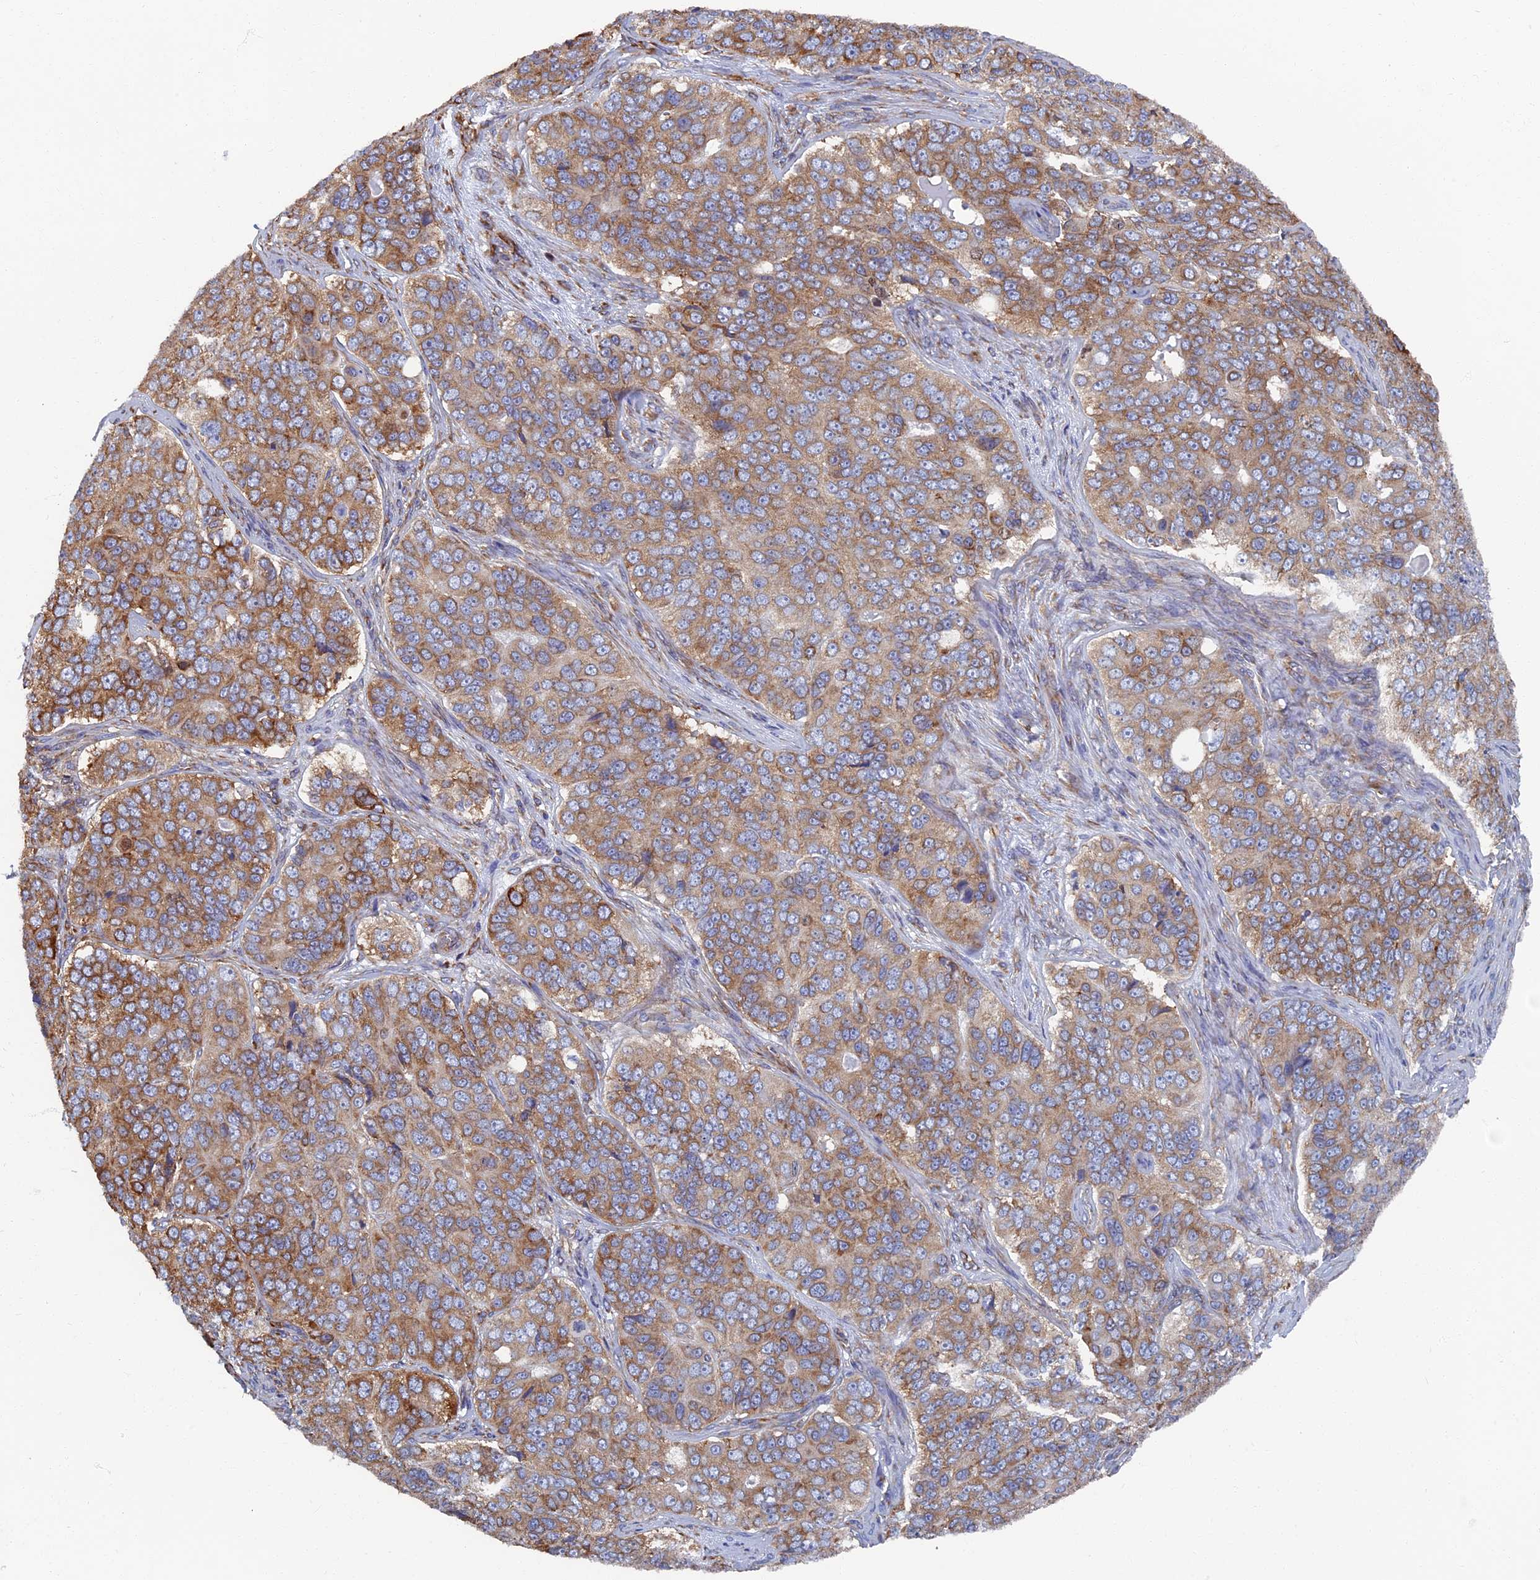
{"staining": {"intensity": "moderate", "quantity": "25%-75%", "location": "cytoplasmic/membranous"}, "tissue": "ovarian cancer", "cell_type": "Tumor cells", "image_type": "cancer", "snomed": [{"axis": "morphology", "description": "Carcinoma, endometroid"}, {"axis": "topography", "description": "Ovary"}], "caption": "Ovarian cancer tissue shows moderate cytoplasmic/membranous expression in approximately 25%-75% of tumor cells", "gene": "YBX1", "patient": {"sex": "female", "age": 51}}